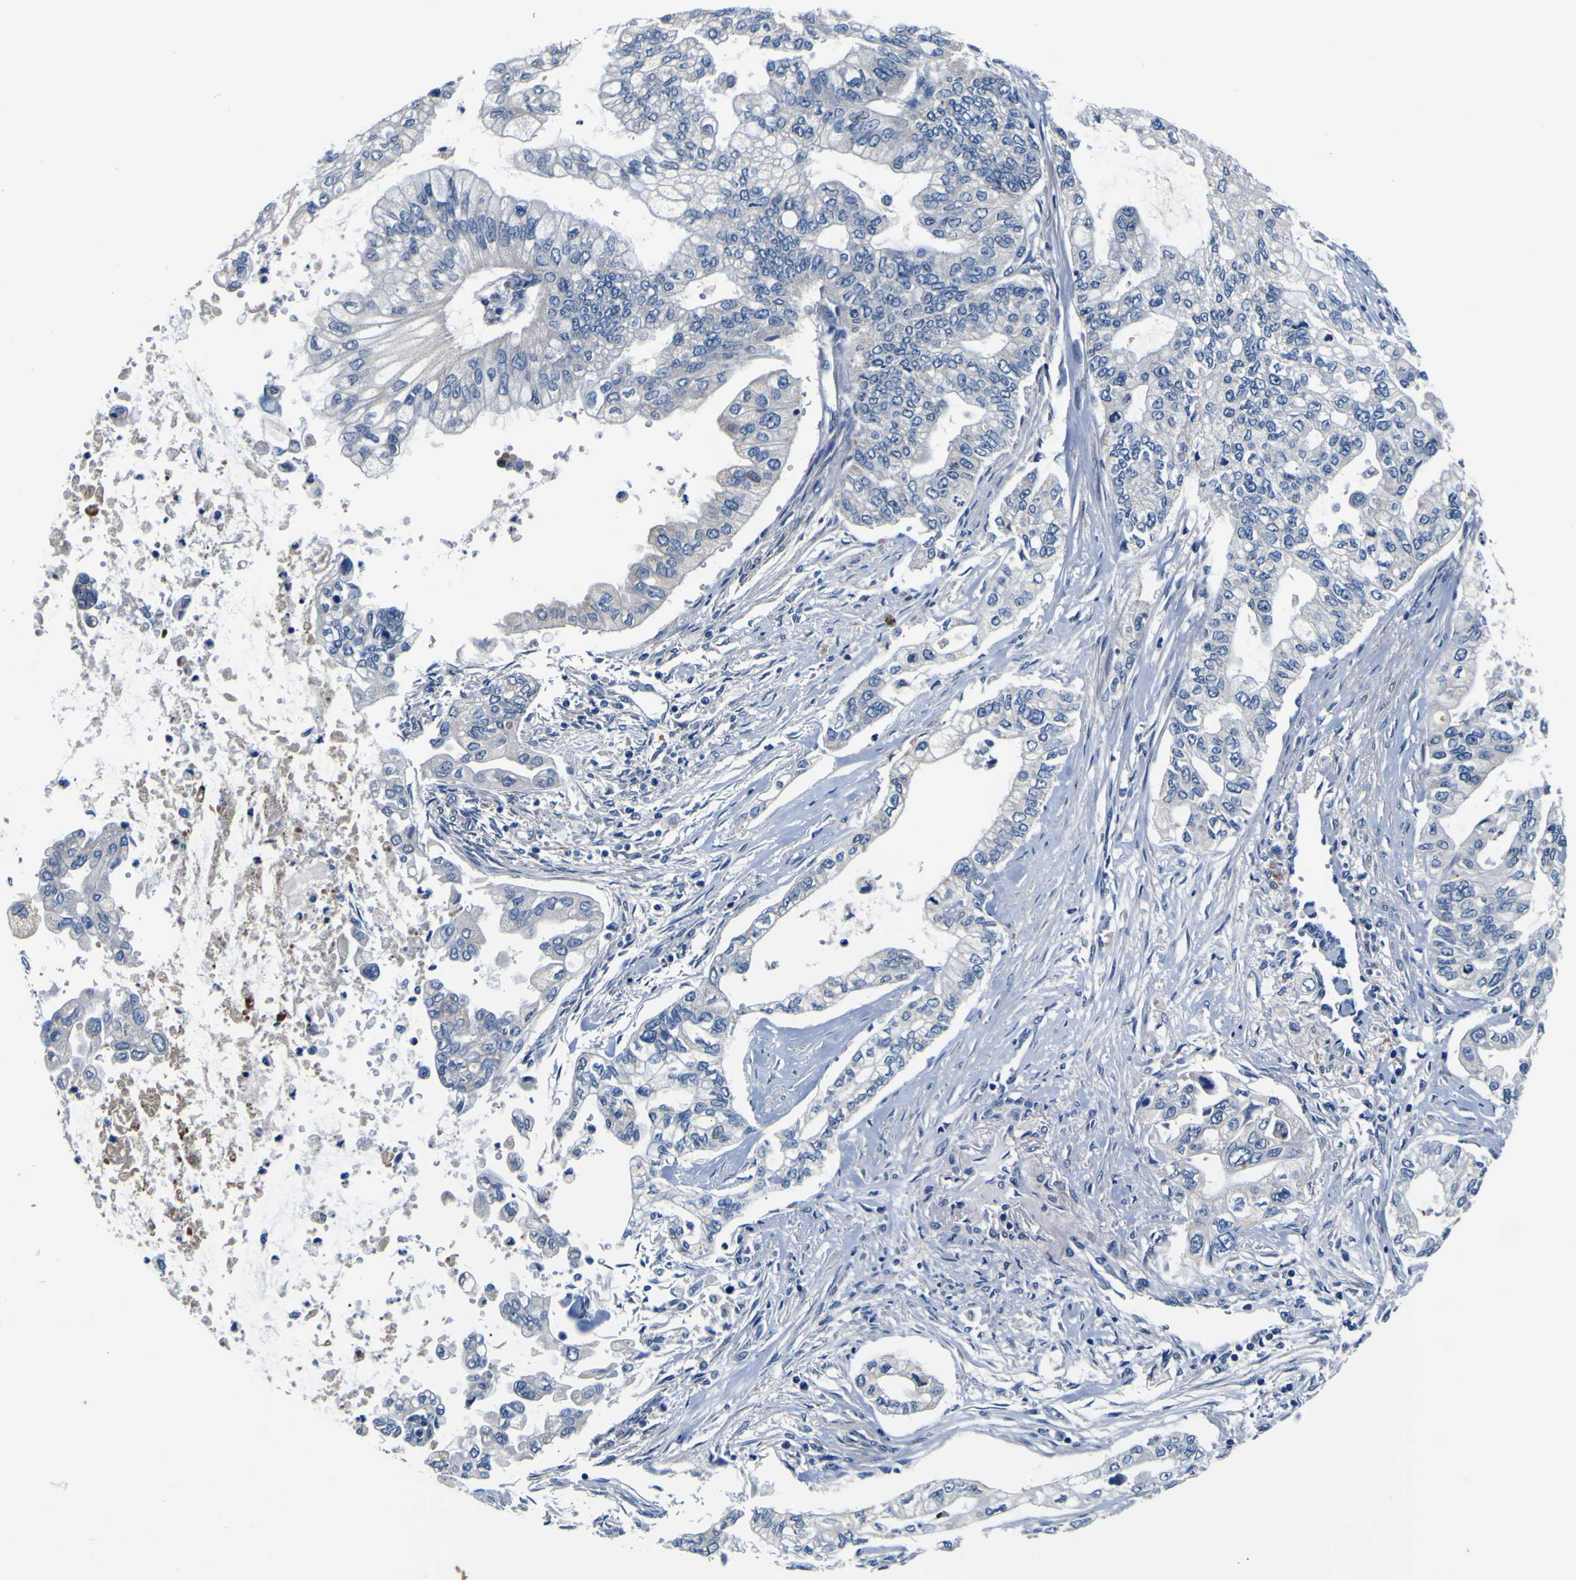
{"staining": {"intensity": "negative", "quantity": "none", "location": "none"}, "tissue": "pancreatic cancer", "cell_type": "Tumor cells", "image_type": "cancer", "snomed": [{"axis": "morphology", "description": "Normal tissue, NOS"}, {"axis": "topography", "description": "Pancreas"}], "caption": "An immunohistochemistry histopathology image of pancreatic cancer is shown. There is no staining in tumor cells of pancreatic cancer.", "gene": "AGAP3", "patient": {"sex": "male", "age": 42}}